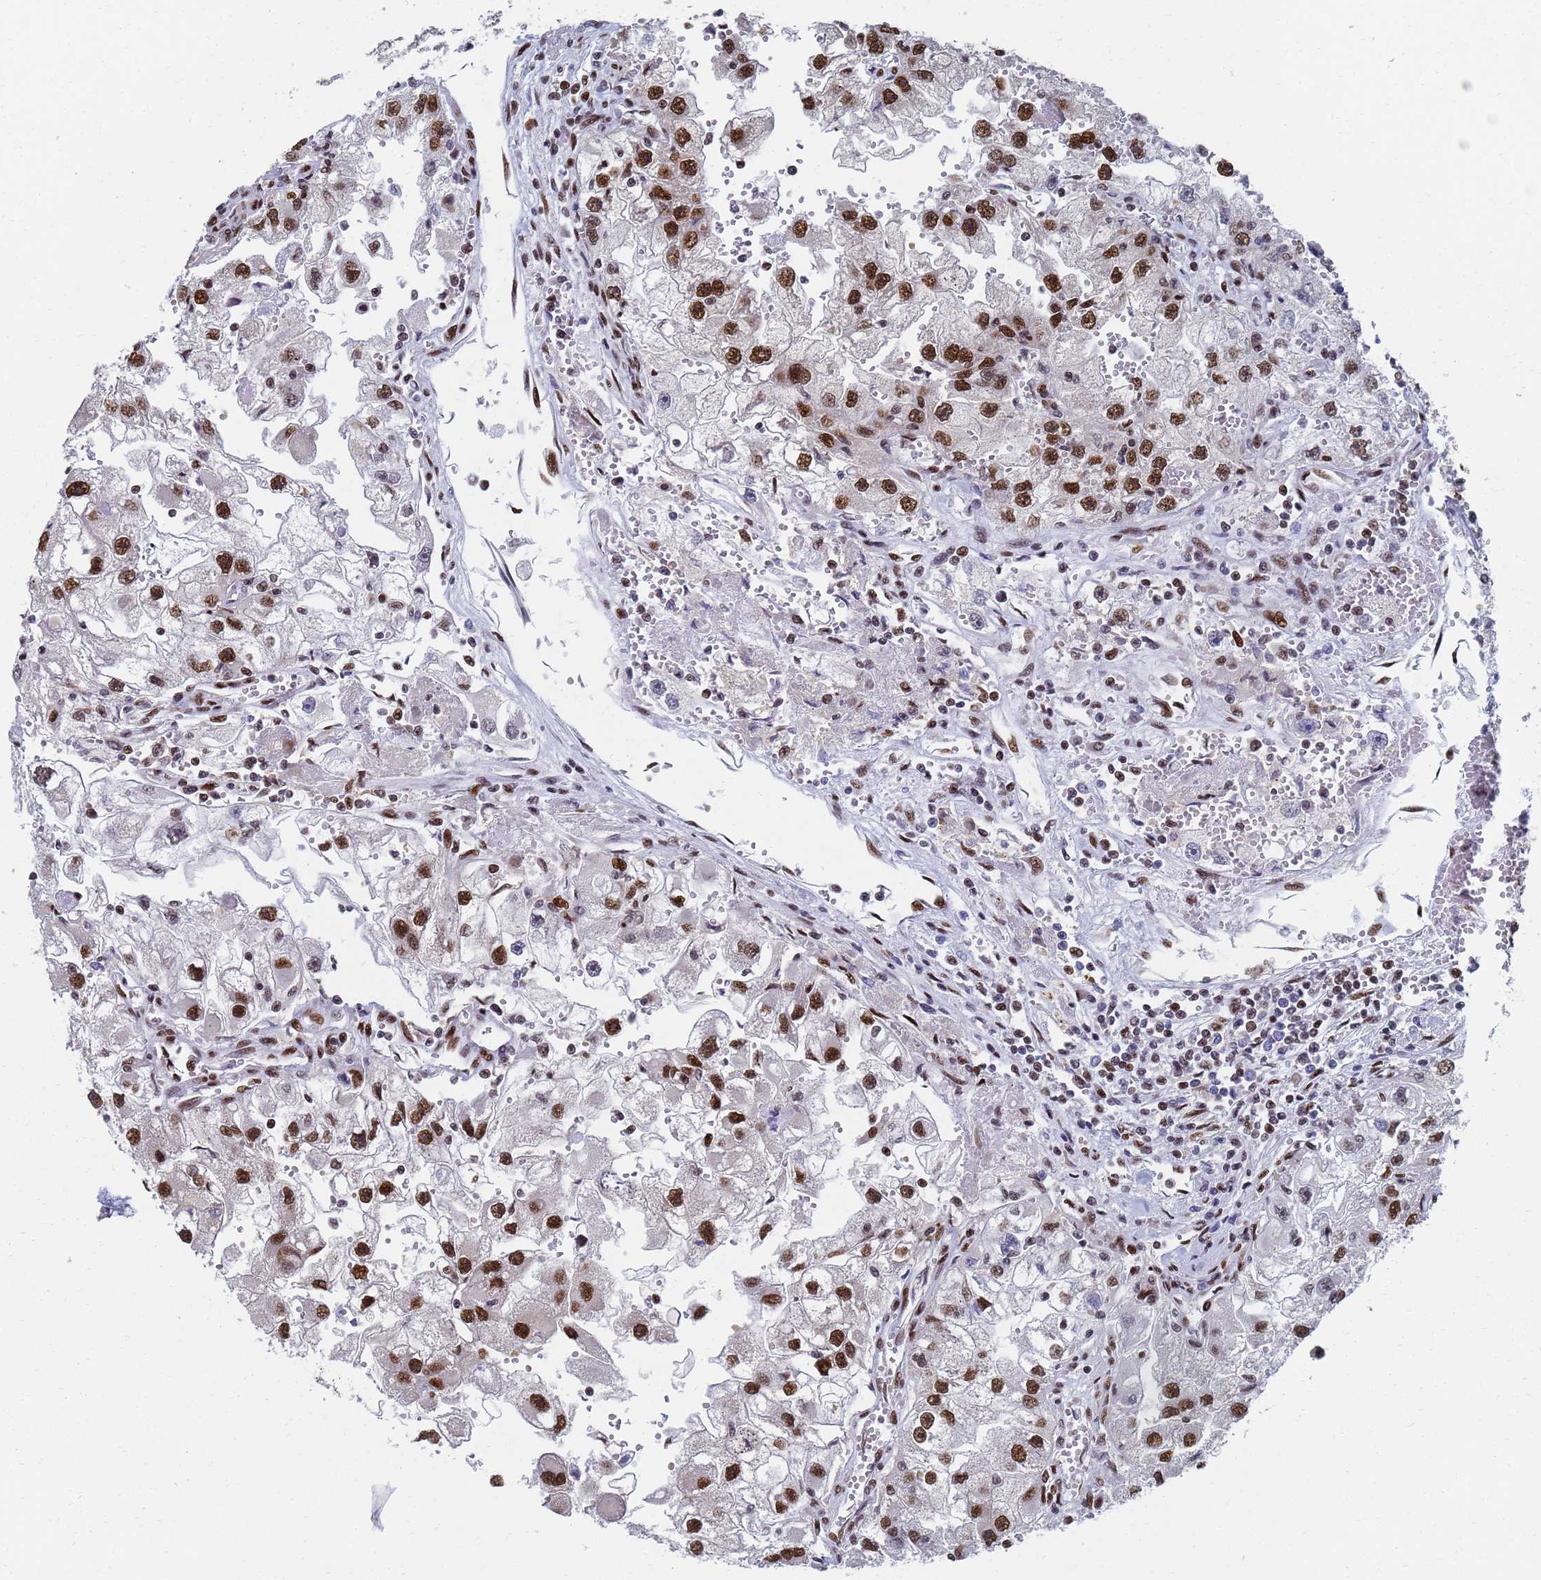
{"staining": {"intensity": "strong", "quantity": ">75%", "location": "nuclear"}, "tissue": "renal cancer", "cell_type": "Tumor cells", "image_type": "cancer", "snomed": [{"axis": "morphology", "description": "Adenocarcinoma, NOS"}, {"axis": "topography", "description": "Kidney"}], "caption": "Strong nuclear staining is present in about >75% of tumor cells in renal adenocarcinoma.", "gene": "AP5Z1", "patient": {"sex": "male", "age": 63}}